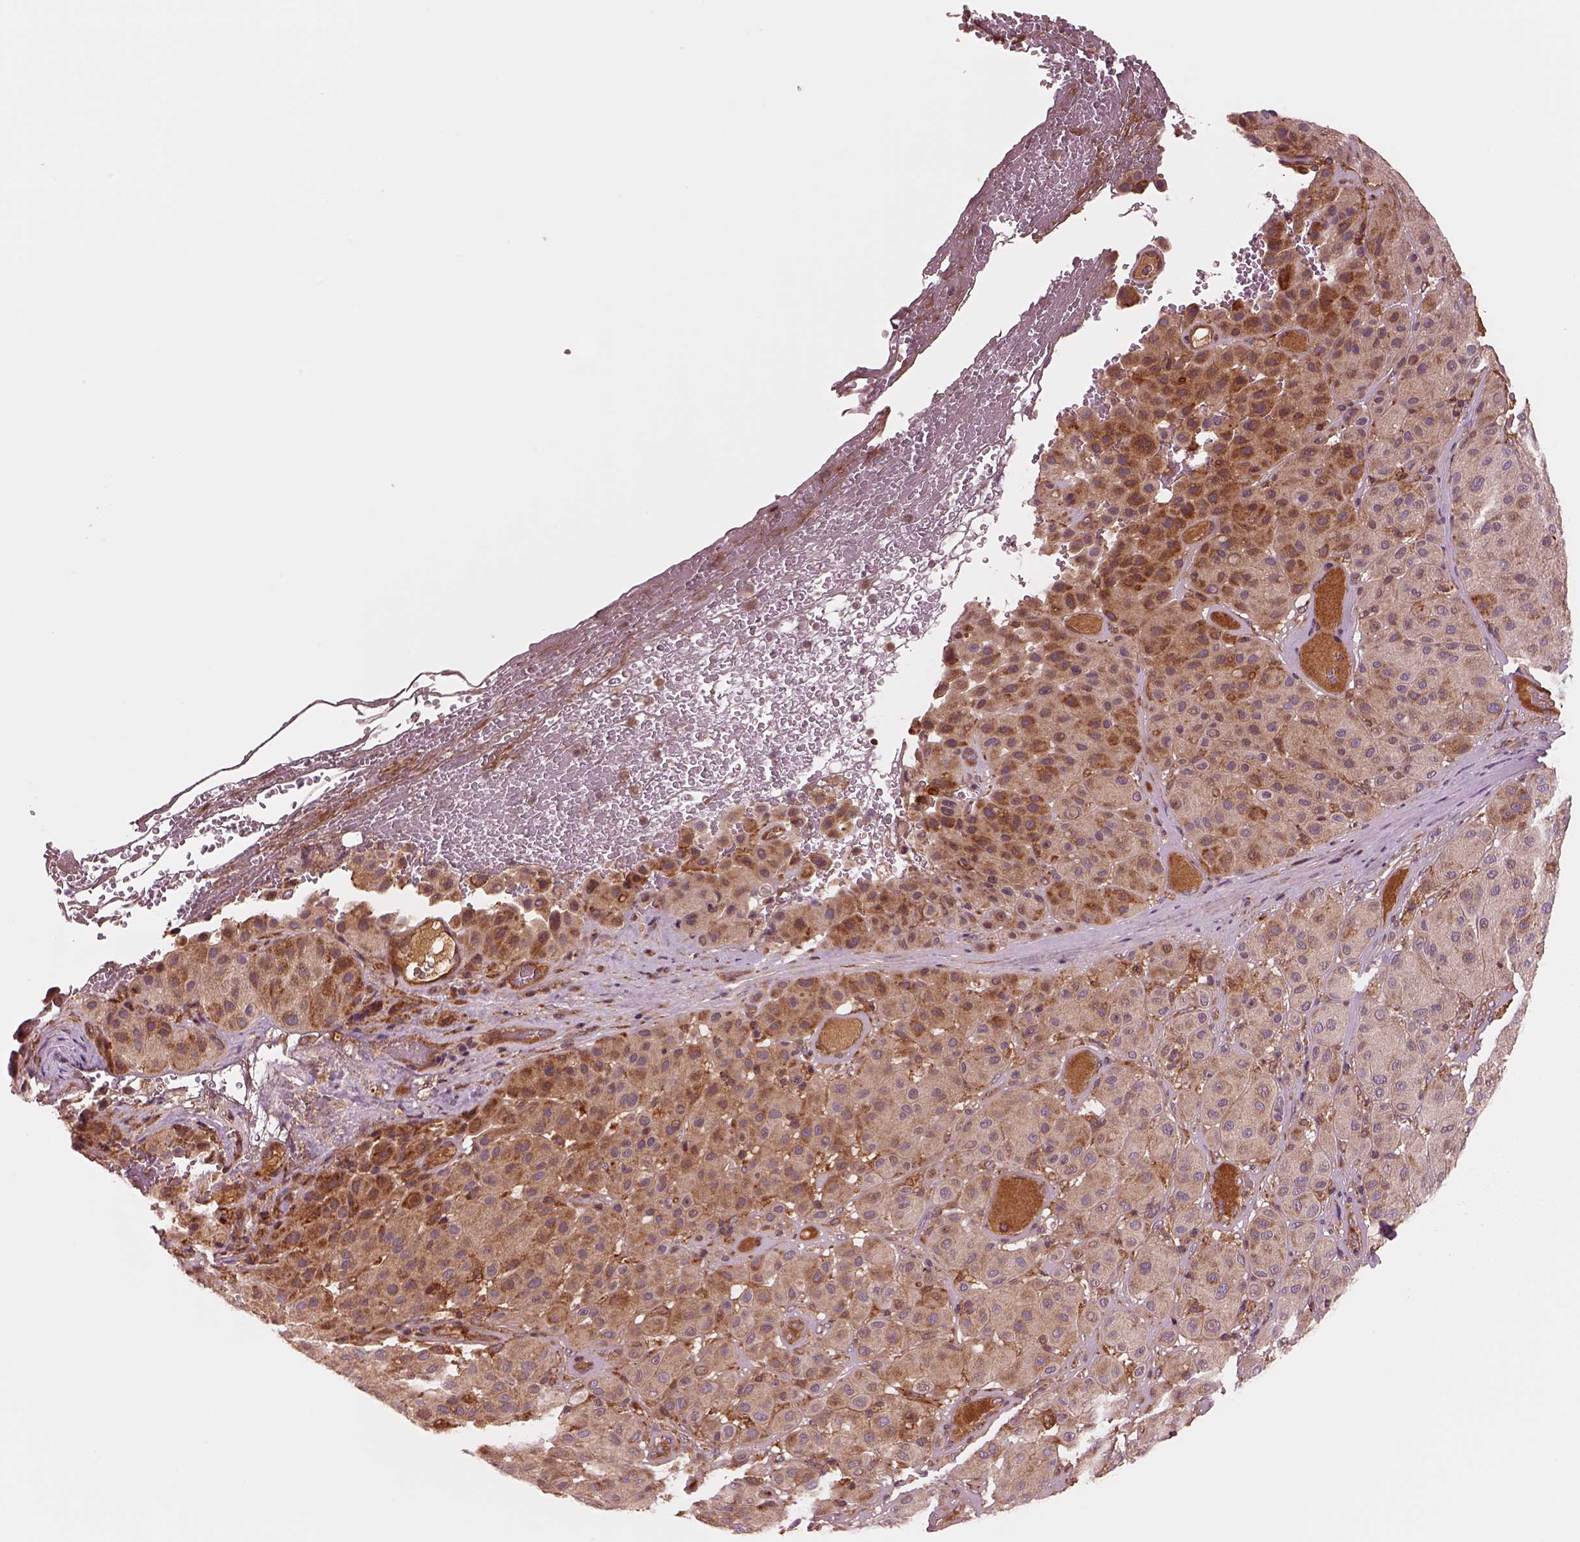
{"staining": {"intensity": "moderate", "quantity": "25%-75%", "location": "cytoplasmic/membranous"}, "tissue": "melanoma", "cell_type": "Tumor cells", "image_type": "cancer", "snomed": [{"axis": "morphology", "description": "Malignant melanoma, Metastatic site"}, {"axis": "topography", "description": "Smooth muscle"}], "caption": "Human malignant melanoma (metastatic site) stained with a protein marker reveals moderate staining in tumor cells.", "gene": "ASCC2", "patient": {"sex": "male", "age": 41}}